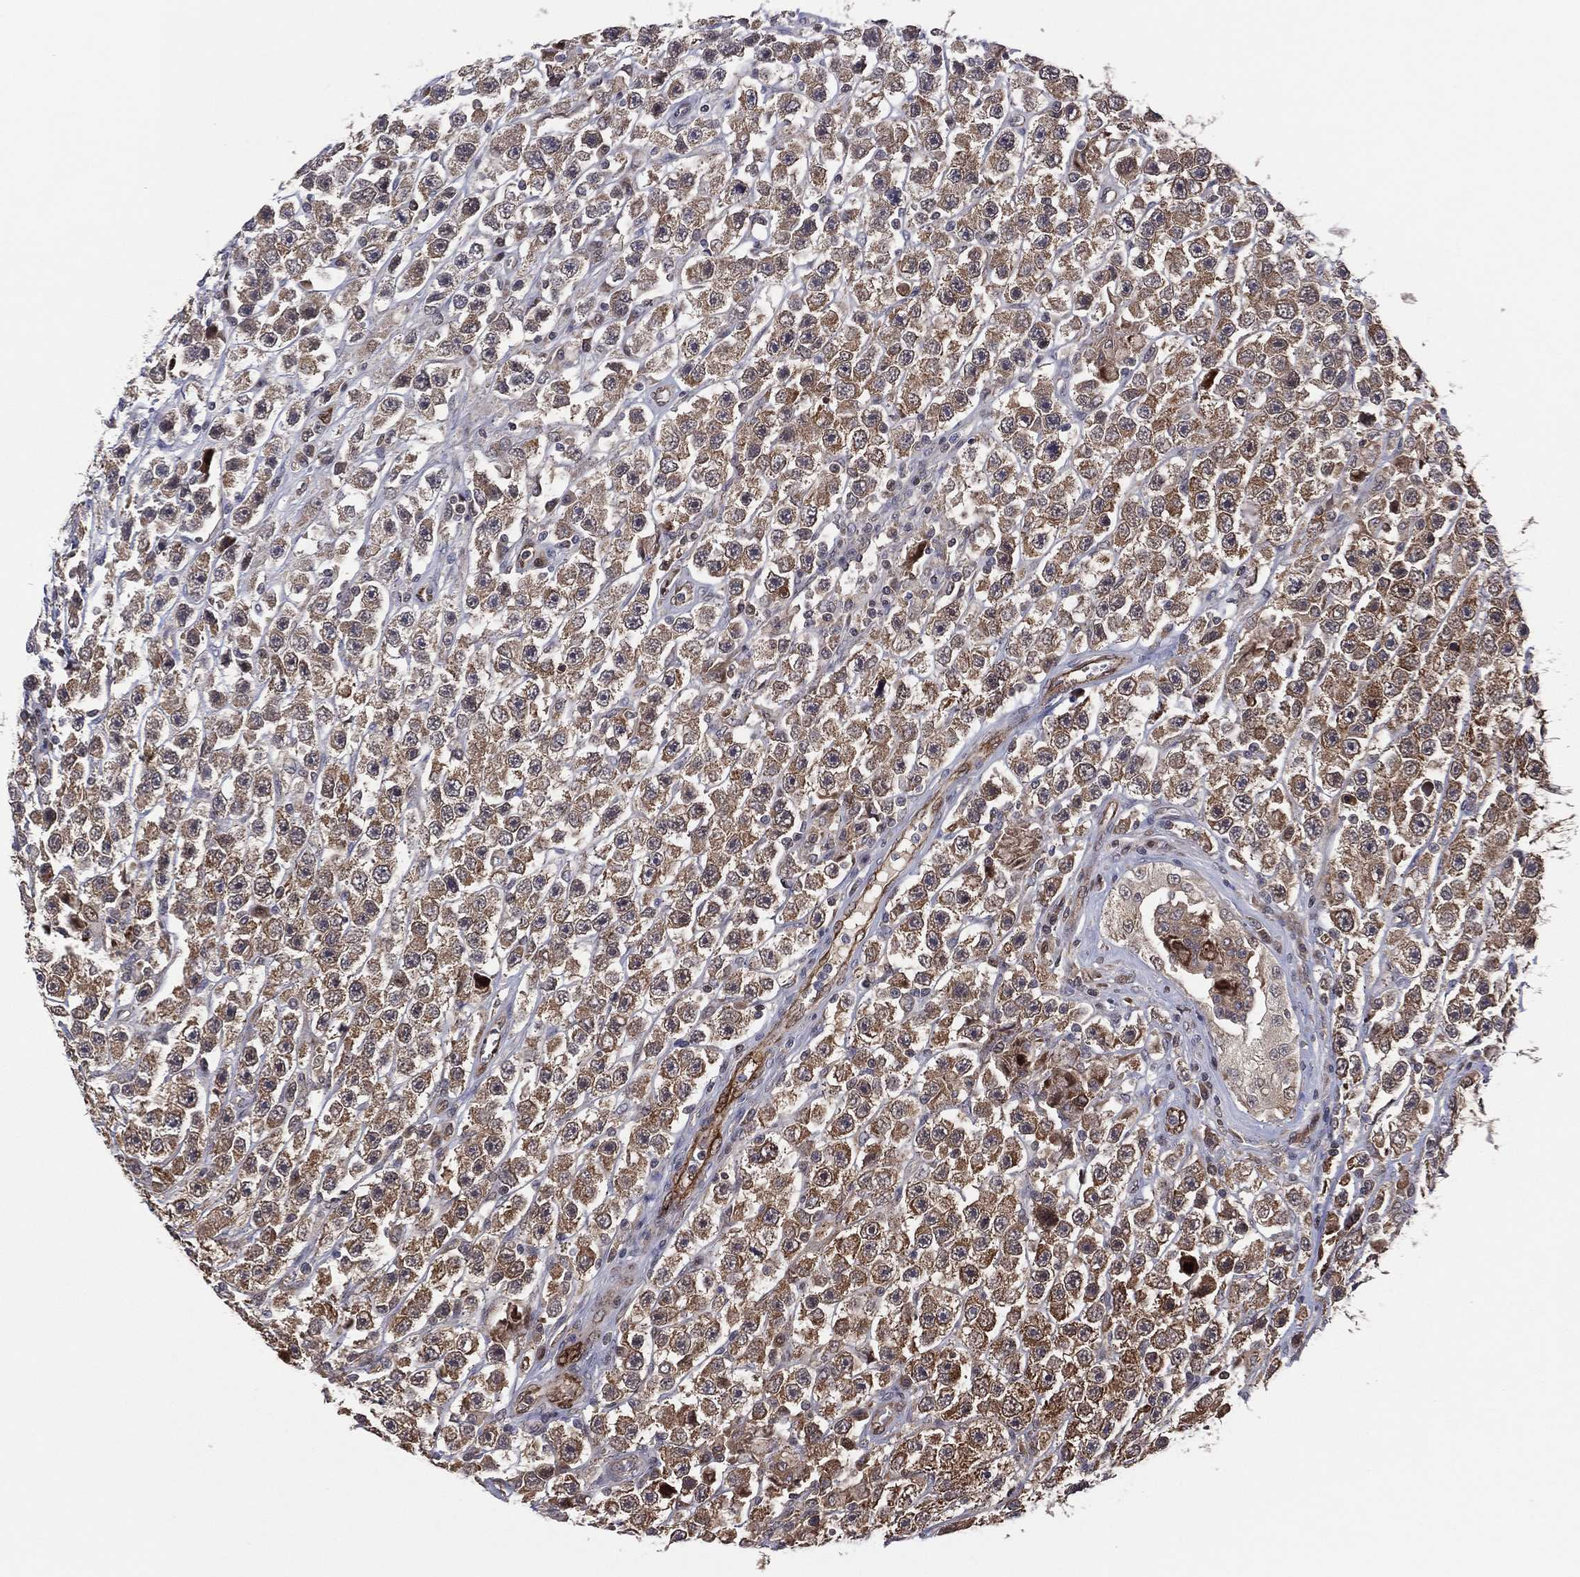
{"staining": {"intensity": "moderate", "quantity": "25%-75%", "location": "cytoplasmic/membranous"}, "tissue": "testis cancer", "cell_type": "Tumor cells", "image_type": "cancer", "snomed": [{"axis": "morphology", "description": "Seminoma, NOS"}, {"axis": "topography", "description": "Testis"}], "caption": "Human seminoma (testis) stained for a protein (brown) displays moderate cytoplasmic/membranous positive positivity in approximately 25%-75% of tumor cells.", "gene": "SNCG", "patient": {"sex": "male", "age": 45}}